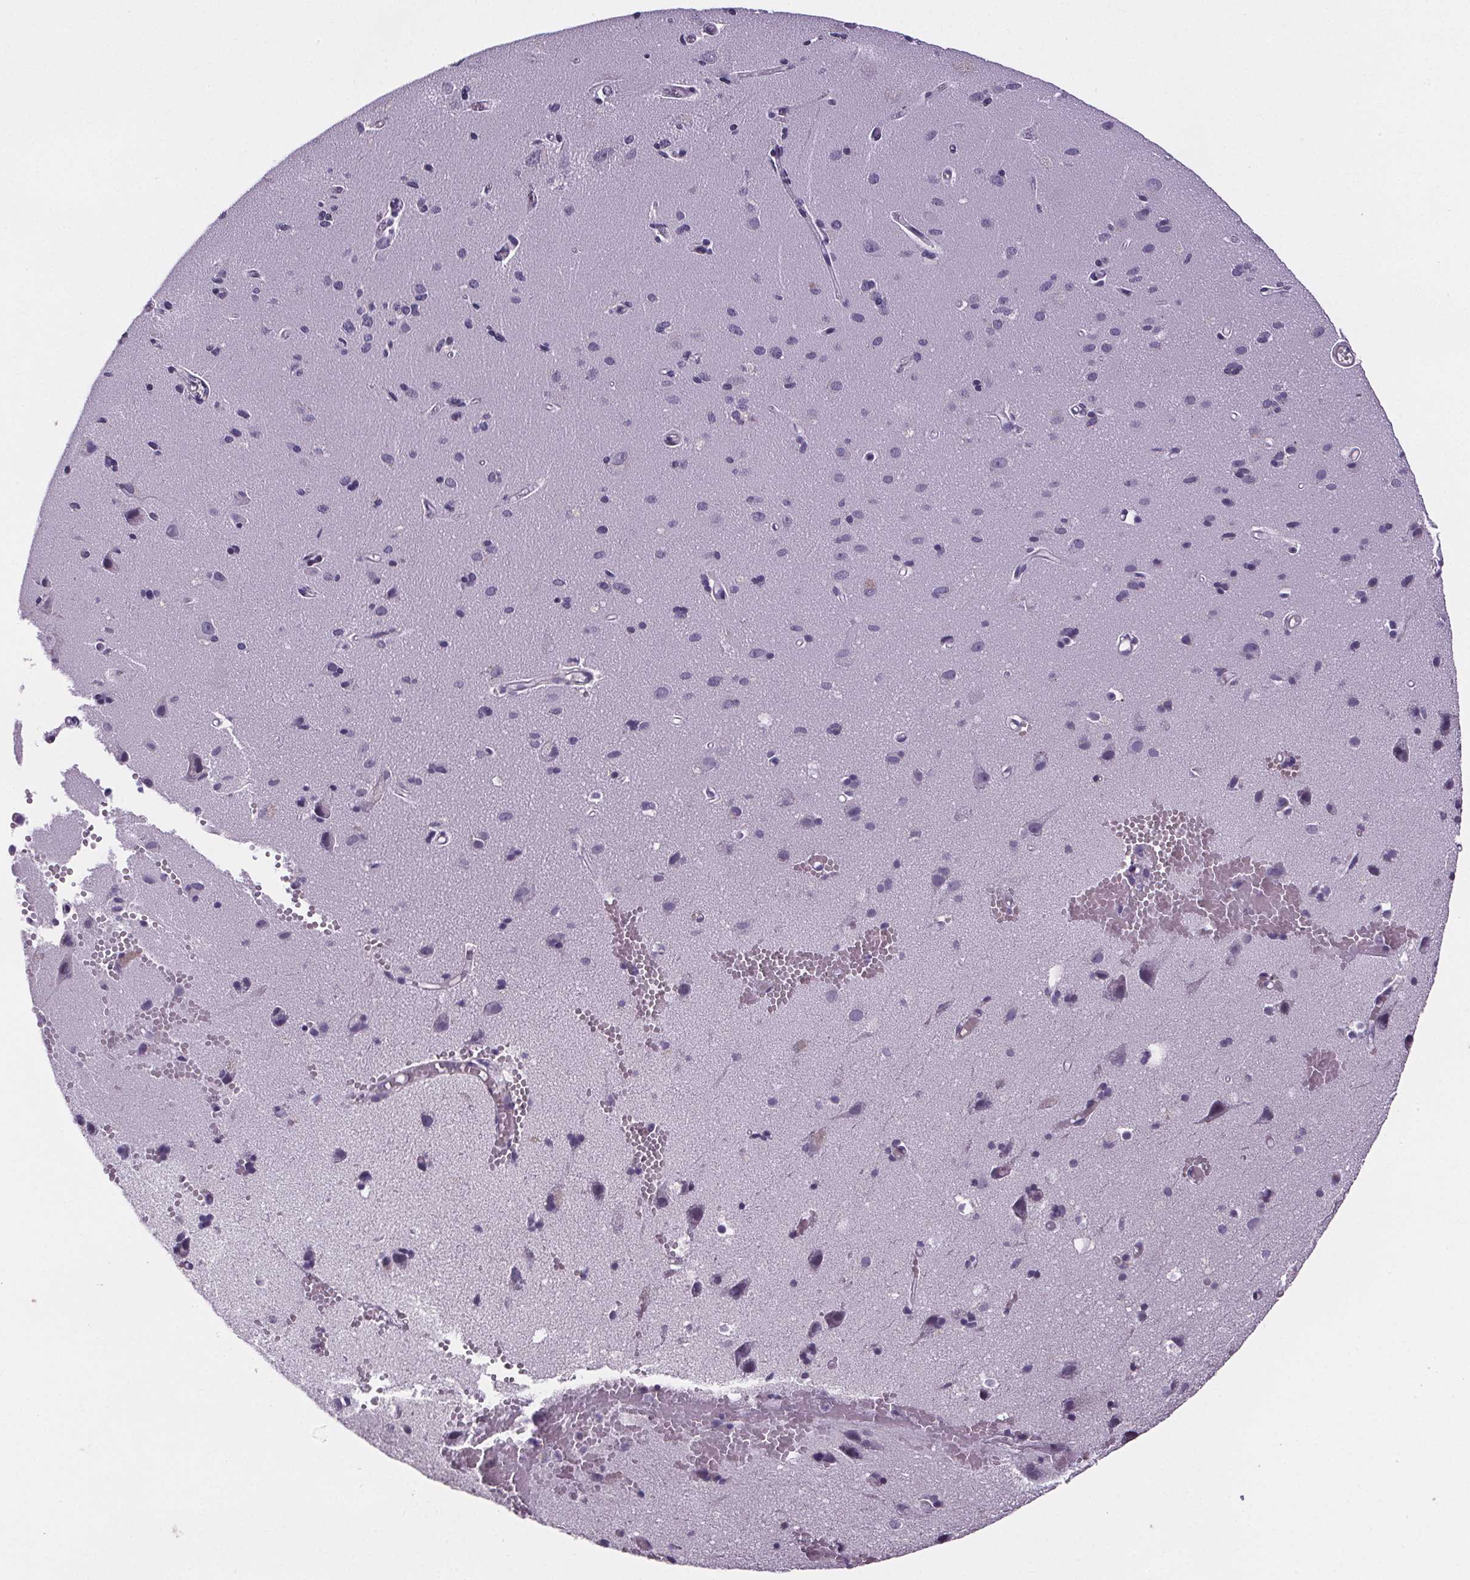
{"staining": {"intensity": "negative", "quantity": "none", "location": "none"}, "tissue": "cerebral cortex", "cell_type": "Endothelial cells", "image_type": "normal", "snomed": [{"axis": "morphology", "description": "Normal tissue, NOS"}, {"axis": "morphology", "description": "Glioma, malignant, High grade"}, {"axis": "topography", "description": "Cerebral cortex"}], "caption": "DAB (3,3'-diaminobenzidine) immunohistochemical staining of normal cerebral cortex displays no significant staining in endothelial cells. (Stains: DAB (3,3'-diaminobenzidine) immunohistochemistry (IHC) with hematoxylin counter stain, Microscopy: brightfield microscopy at high magnification).", "gene": "TTC12", "patient": {"sex": "male", "age": 71}}